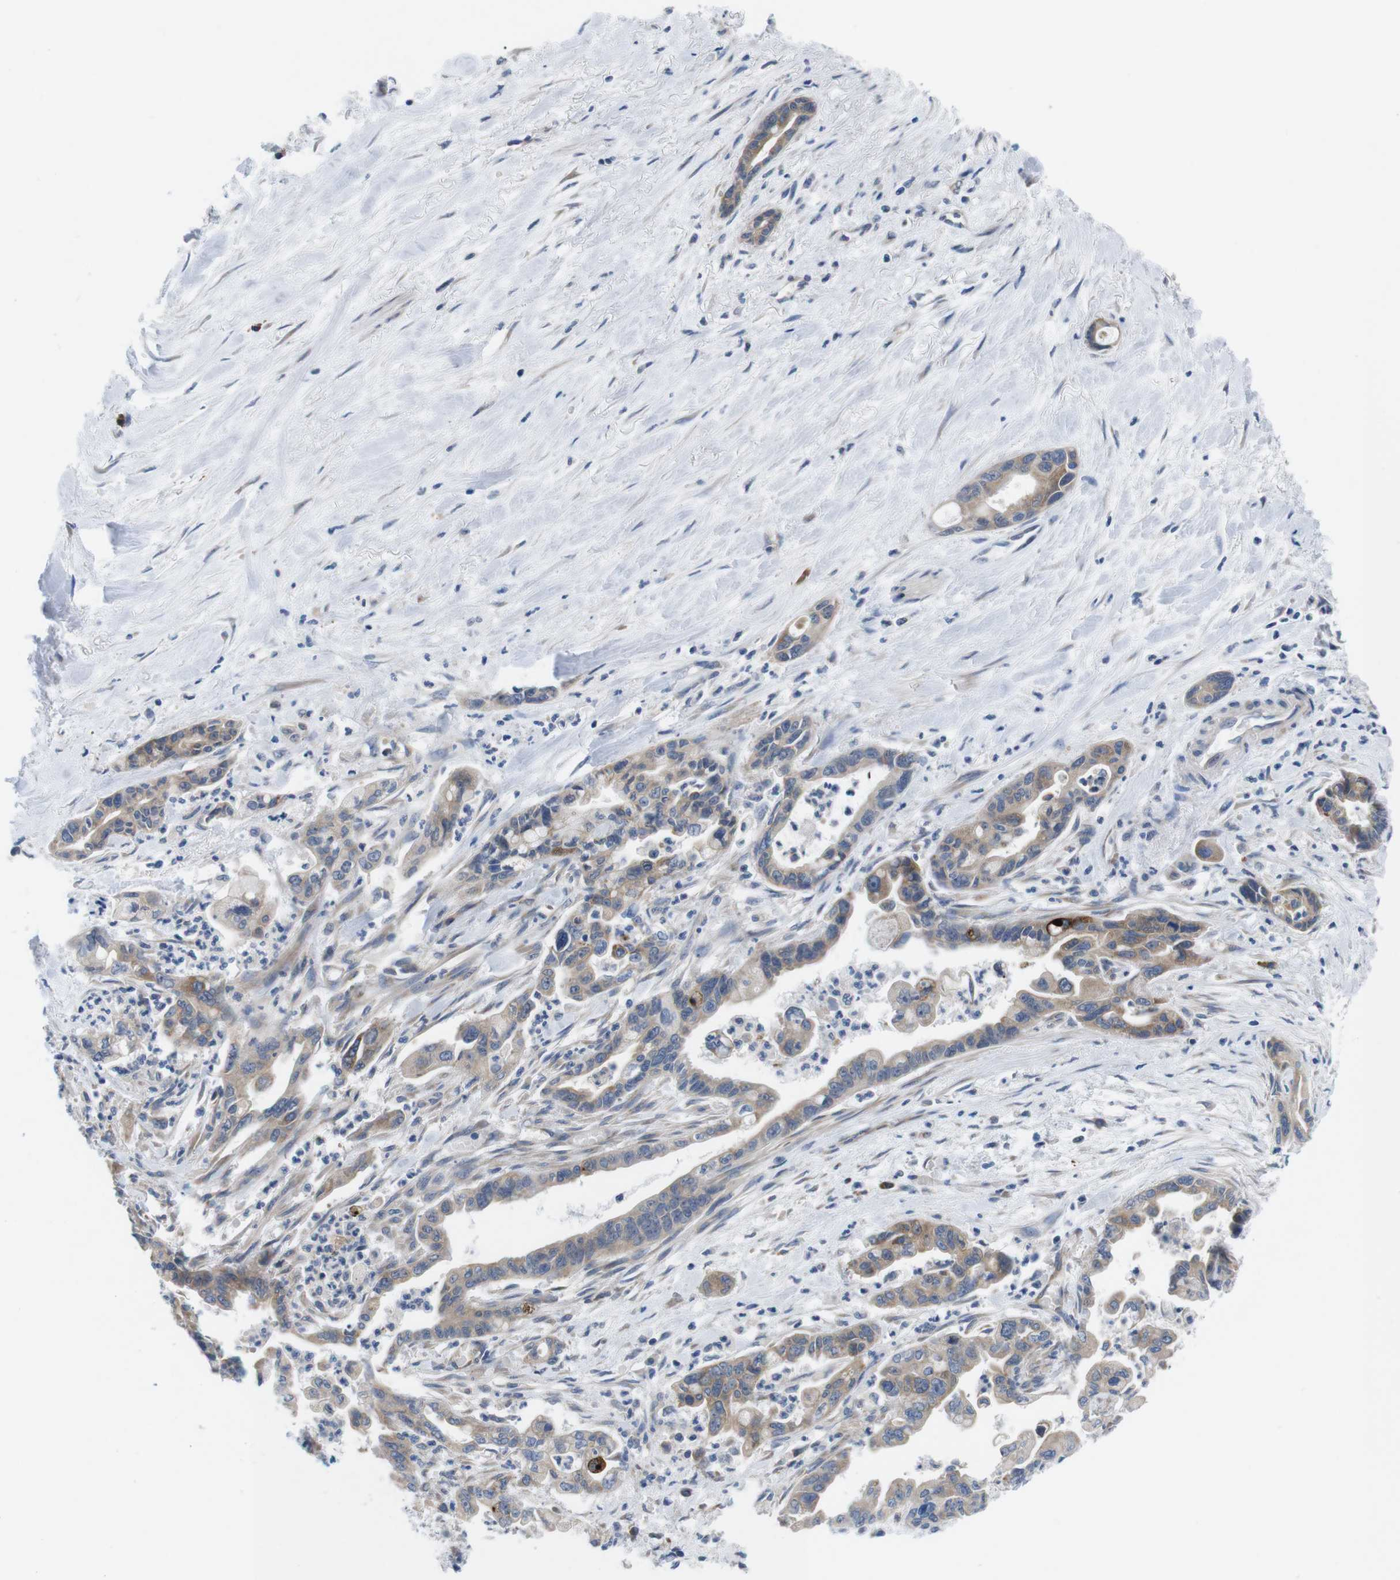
{"staining": {"intensity": "moderate", "quantity": ">75%", "location": "cytoplasmic/membranous"}, "tissue": "pancreatic cancer", "cell_type": "Tumor cells", "image_type": "cancer", "snomed": [{"axis": "morphology", "description": "Adenocarcinoma, NOS"}, {"axis": "topography", "description": "Pancreas"}], "caption": "High-magnification brightfield microscopy of pancreatic cancer (adenocarcinoma) stained with DAB (brown) and counterstained with hematoxylin (blue). tumor cells exhibit moderate cytoplasmic/membranous positivity is seen in approximately>75% of cells.", "gene": "JAK1", "patient": {"sex": "male", "age": 70}}